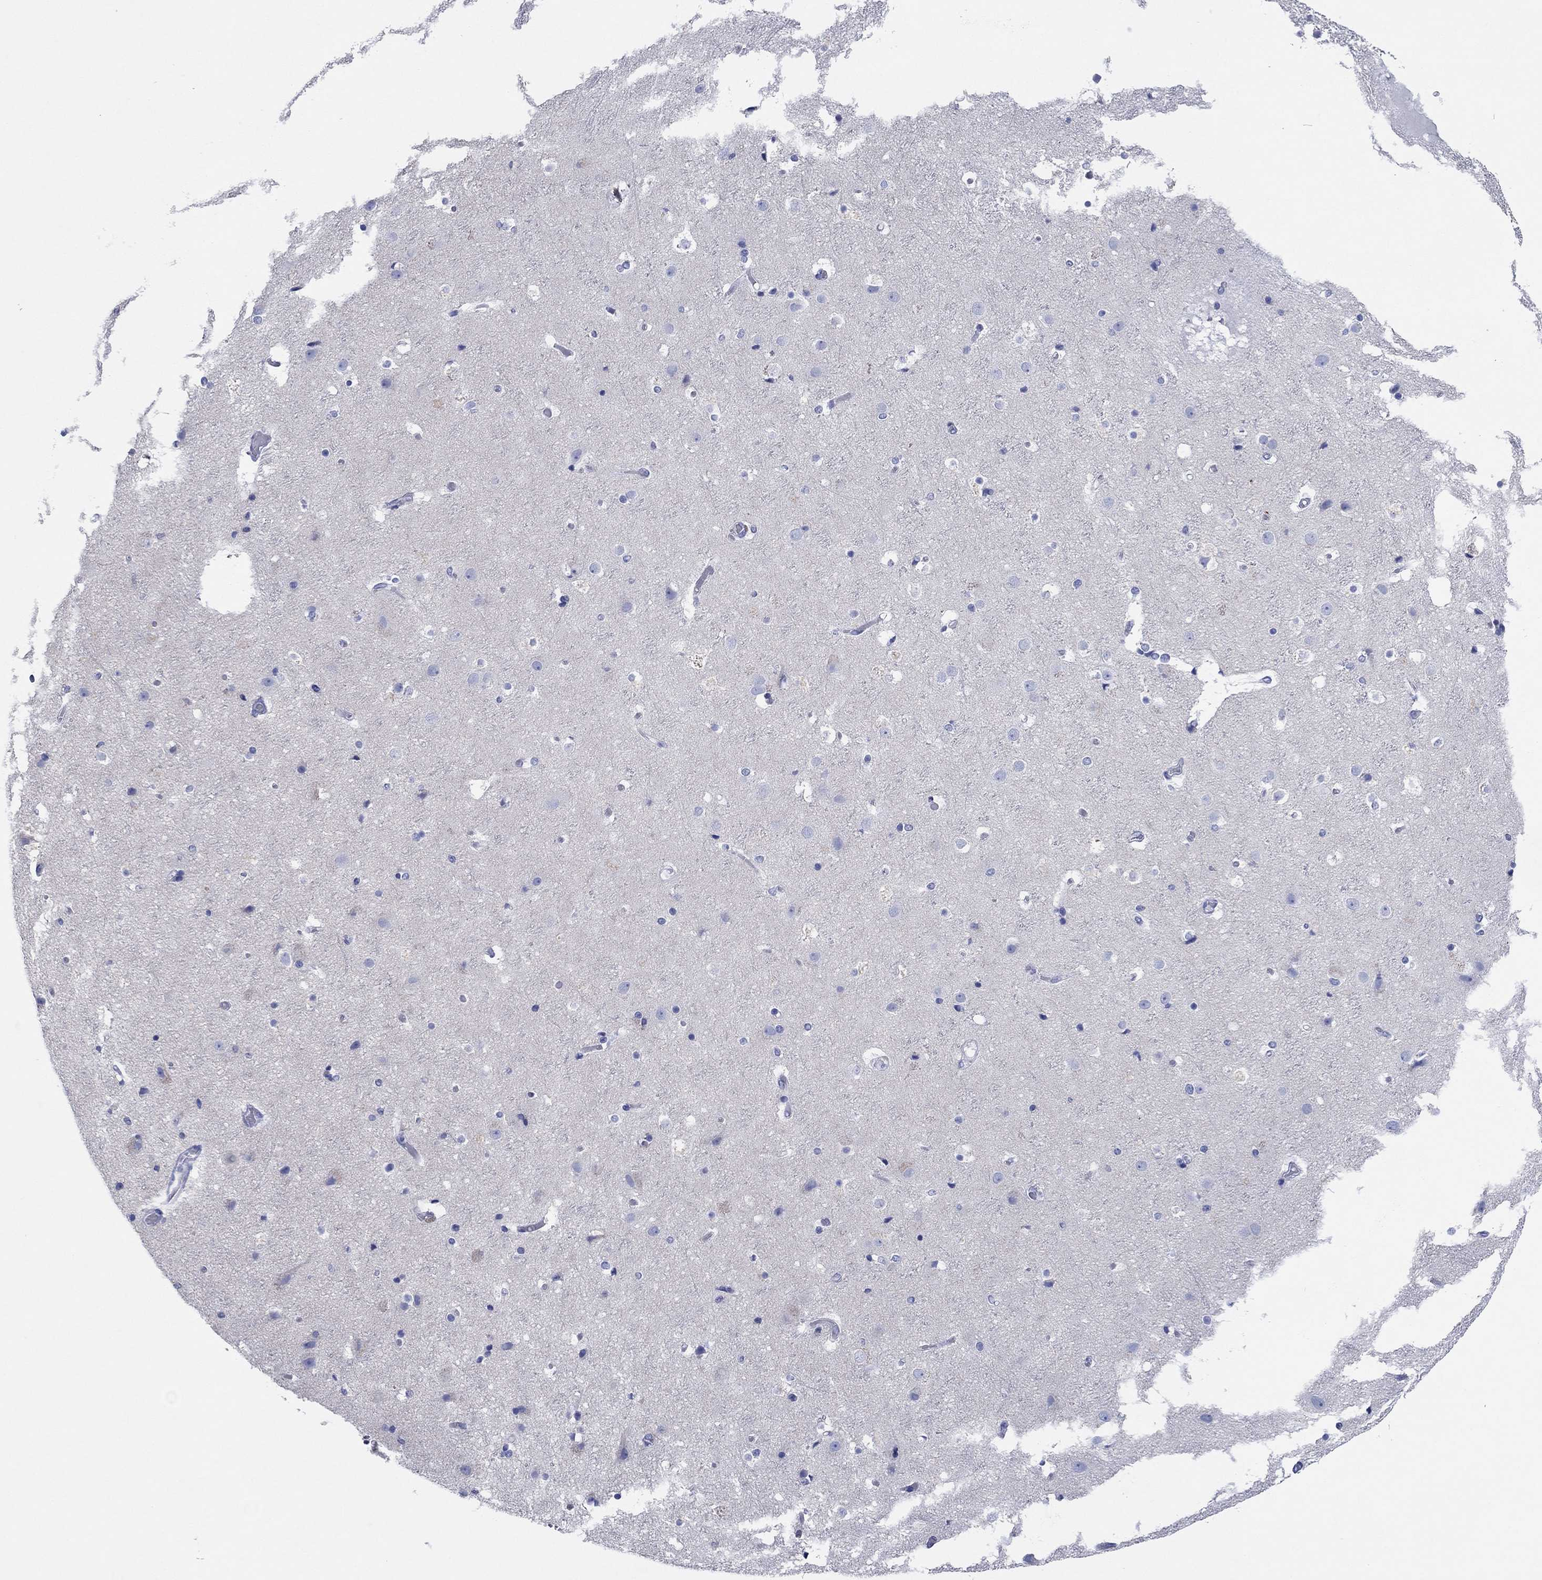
{"staining": {"intensity": "negative", "quantity": "none", "location": "none"}, "tissue": "cerebral cortex", "cell_type": "Endothelial cells", "image_type": "normal", "snomed": [{"axis": "morphology", "description": "Normal tissue, NOS"}, {"axis": "topography", "description": "Cerebral cortex"}], "caption": "The photomicrograph exhibits no significant staining in endothelial cells of cerebral cortex.", "gene": "HCRT", "patient": {"sex": "female", "age": 52}}